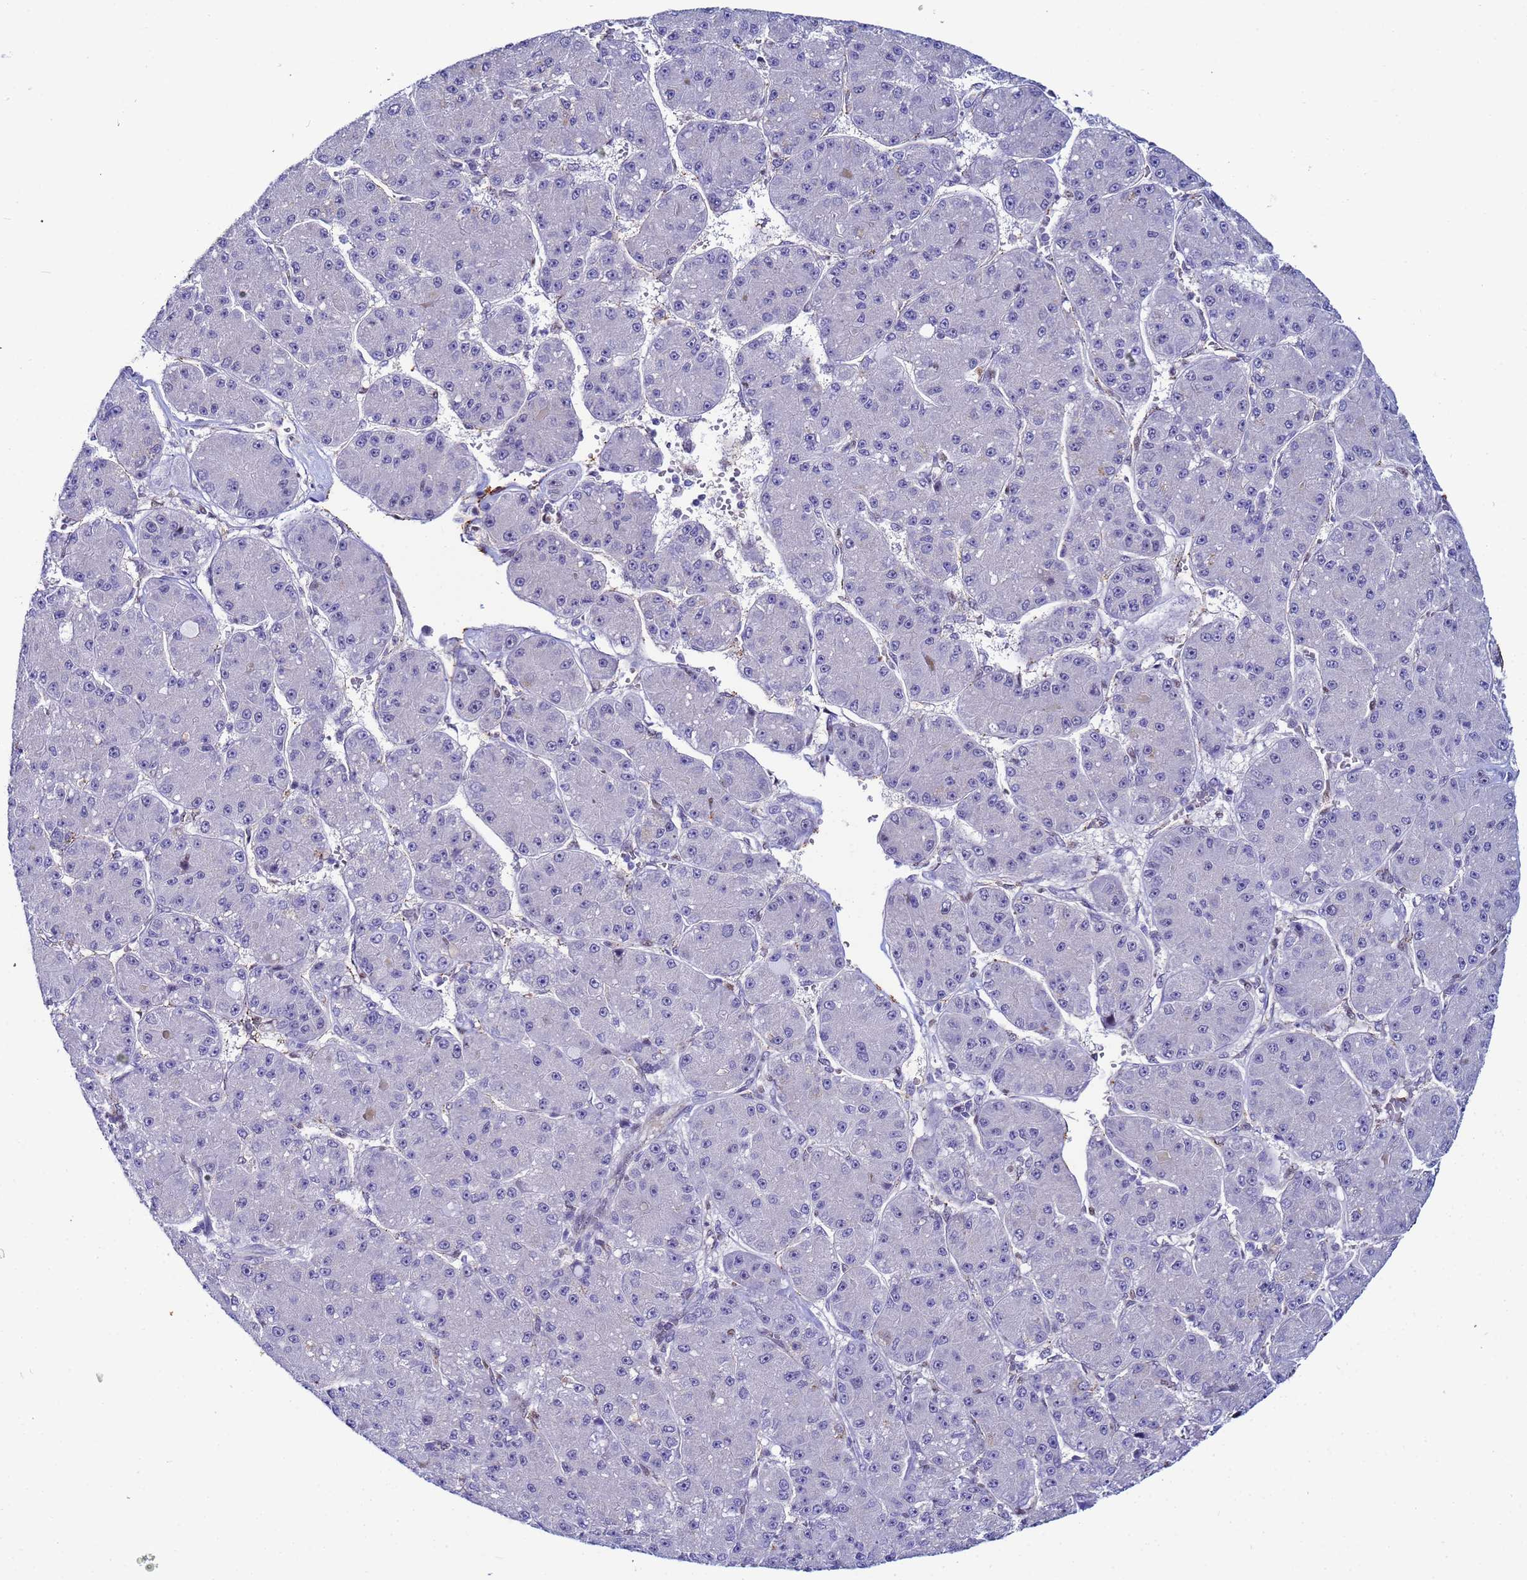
{"staining": {"intensity": "negative", "quantity": "none", "location": "none"}, "tissue": "liver cancer", "cell_type": "Tumor cells", "image_type": "cancer", "snomed": [{"axis": "morphology", "description": "Carcinoma, Hepatocellular, NOS"}, {"axis": "topography", "description": "Liver"}], "caption": "Immunohistochemistry of hepatocellular carcinoma (liver) shows no expression in tumor cells.", "gene": "SLC25A37", "patient": {"sex": "male", "age": 67}}